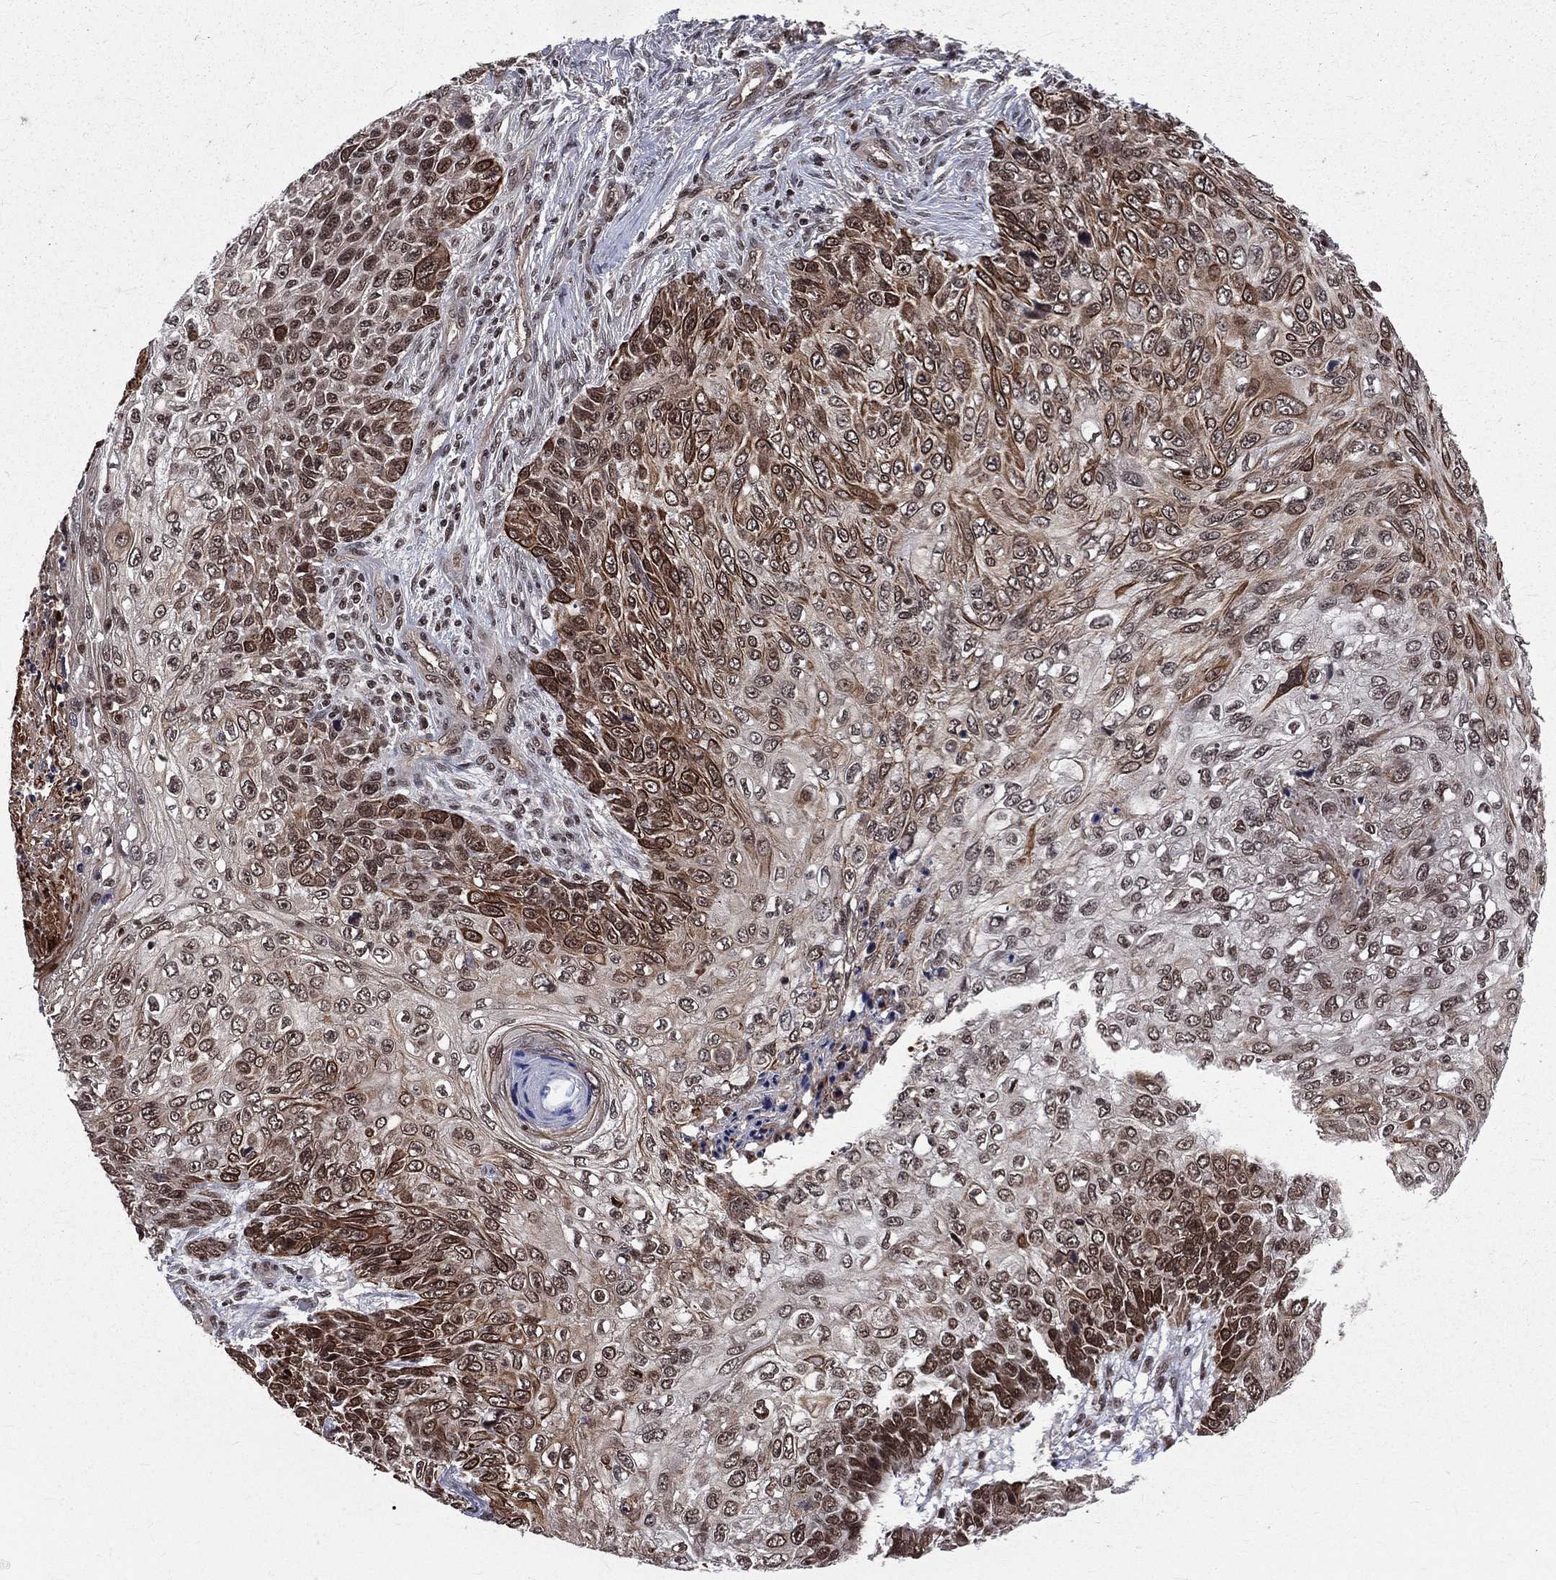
{"staining": {"intensity": "strong", "quantity": "25%-75%", "location": "nuclear"}, "tissue": "skin cancer", "cell_type": "Tumor cells", "image_type": "cancer", "snomed": [{"axis": "morphology", "description": "Squamous cell carcinoma, NOS"}, {"axis": "topography", "description": "Skin"}], "caption": "The histopathology image reveals immunohistochemical staining of squamous cell carcinoma (skin). There is strong nuclear expression is present in approximately 25%-75% of tumor cells.", "gene": "SMC3", "patient": {"sex": "male", "age": 92}}